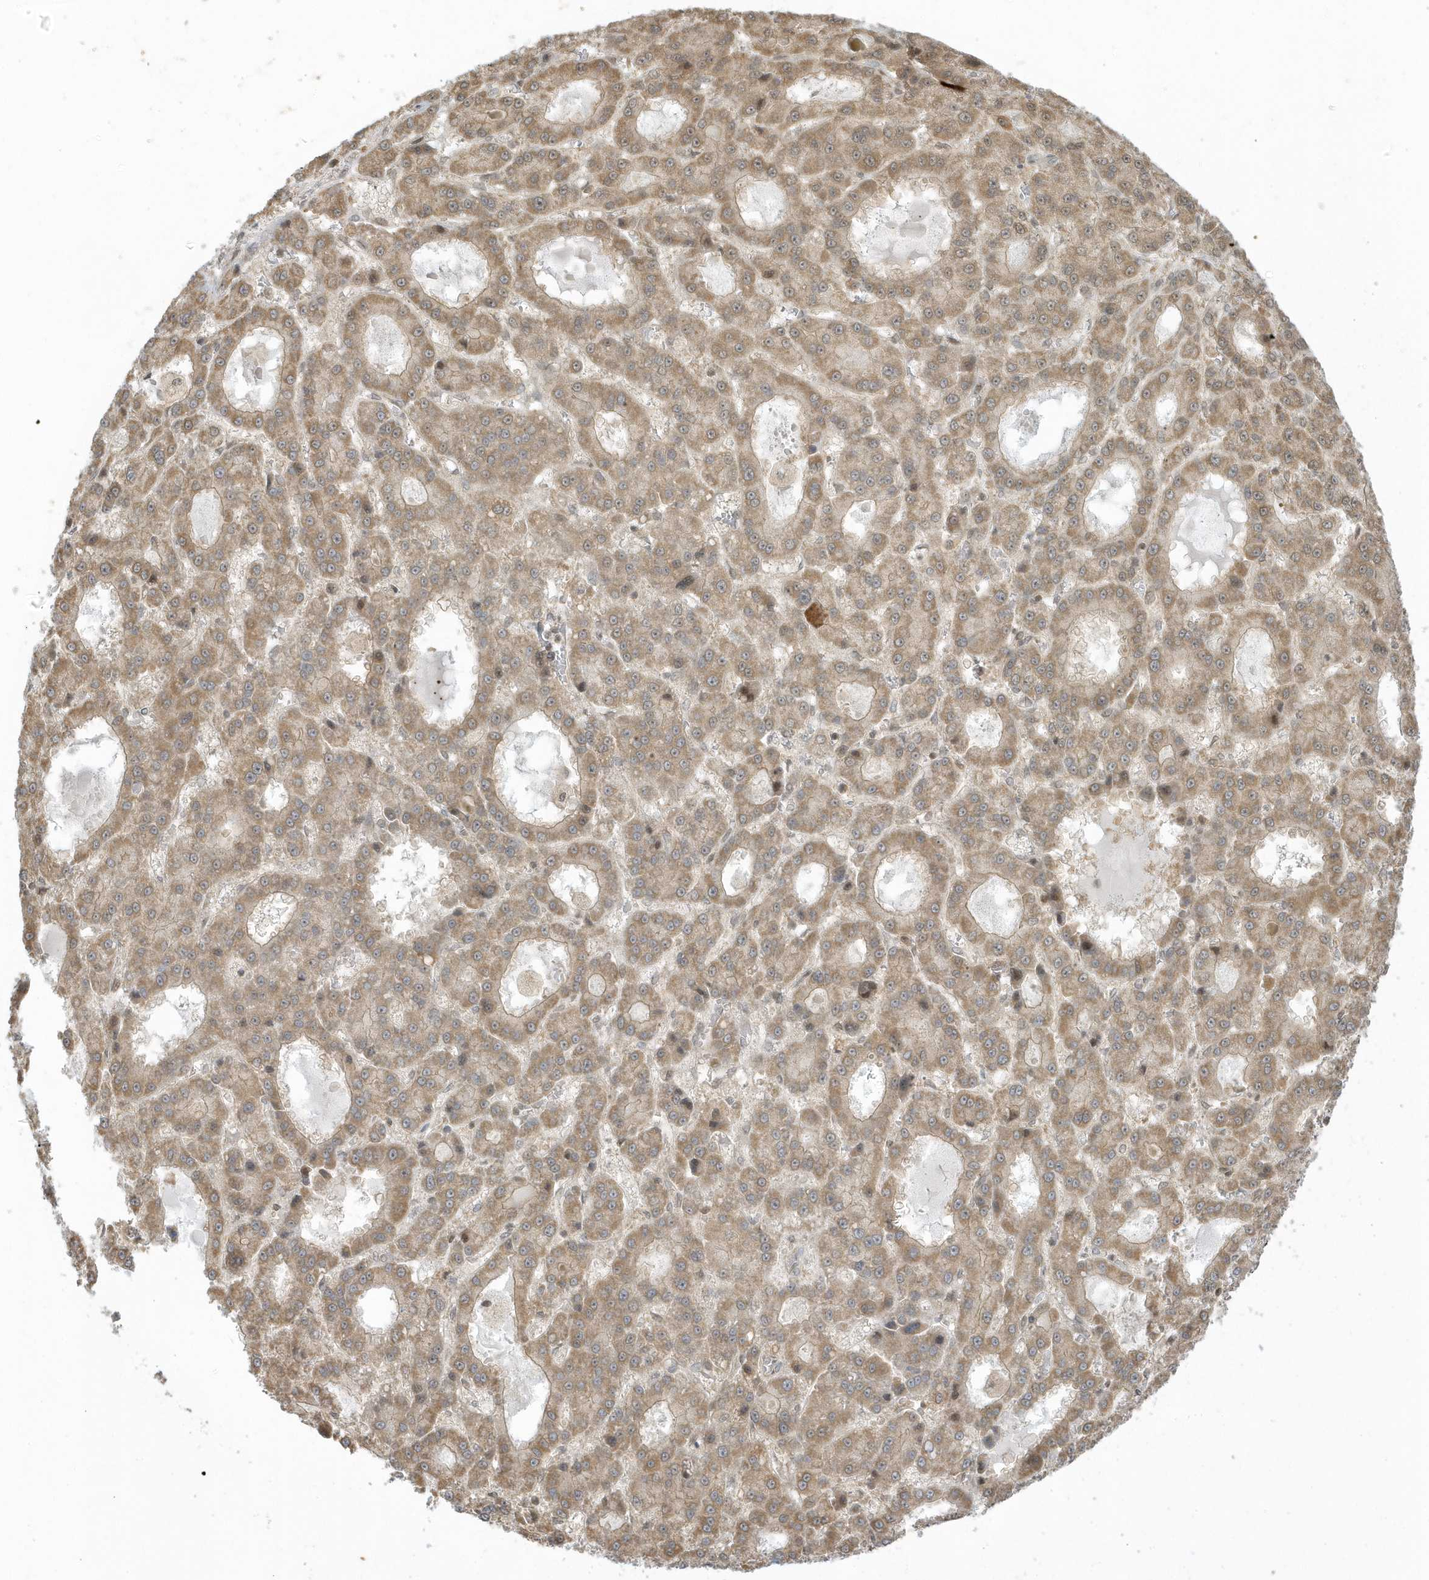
{"staining": {"intensity": "moderate", "quantity": ">75%", "location": "cytoplasmic/membranous"}, "tissue": "liver cancer", "cell_type": "Tumor cells", "image_type": "cancer", "snomed": [{"axis": "morphology", "description": "Carcinoma, Hepatocellular, NOS"}, {"axis": "topography", "description": "Liver"}], "caption": "Liver cancer (hepatocellular carcinoma) was stained to show a protein in brown. There is medium levels of moderate cytoplasmic/membranous staining in approximately >75% of tumor cells.", "gene": "PPP1R7", "patient": {"sex": "male", "age": 70}}